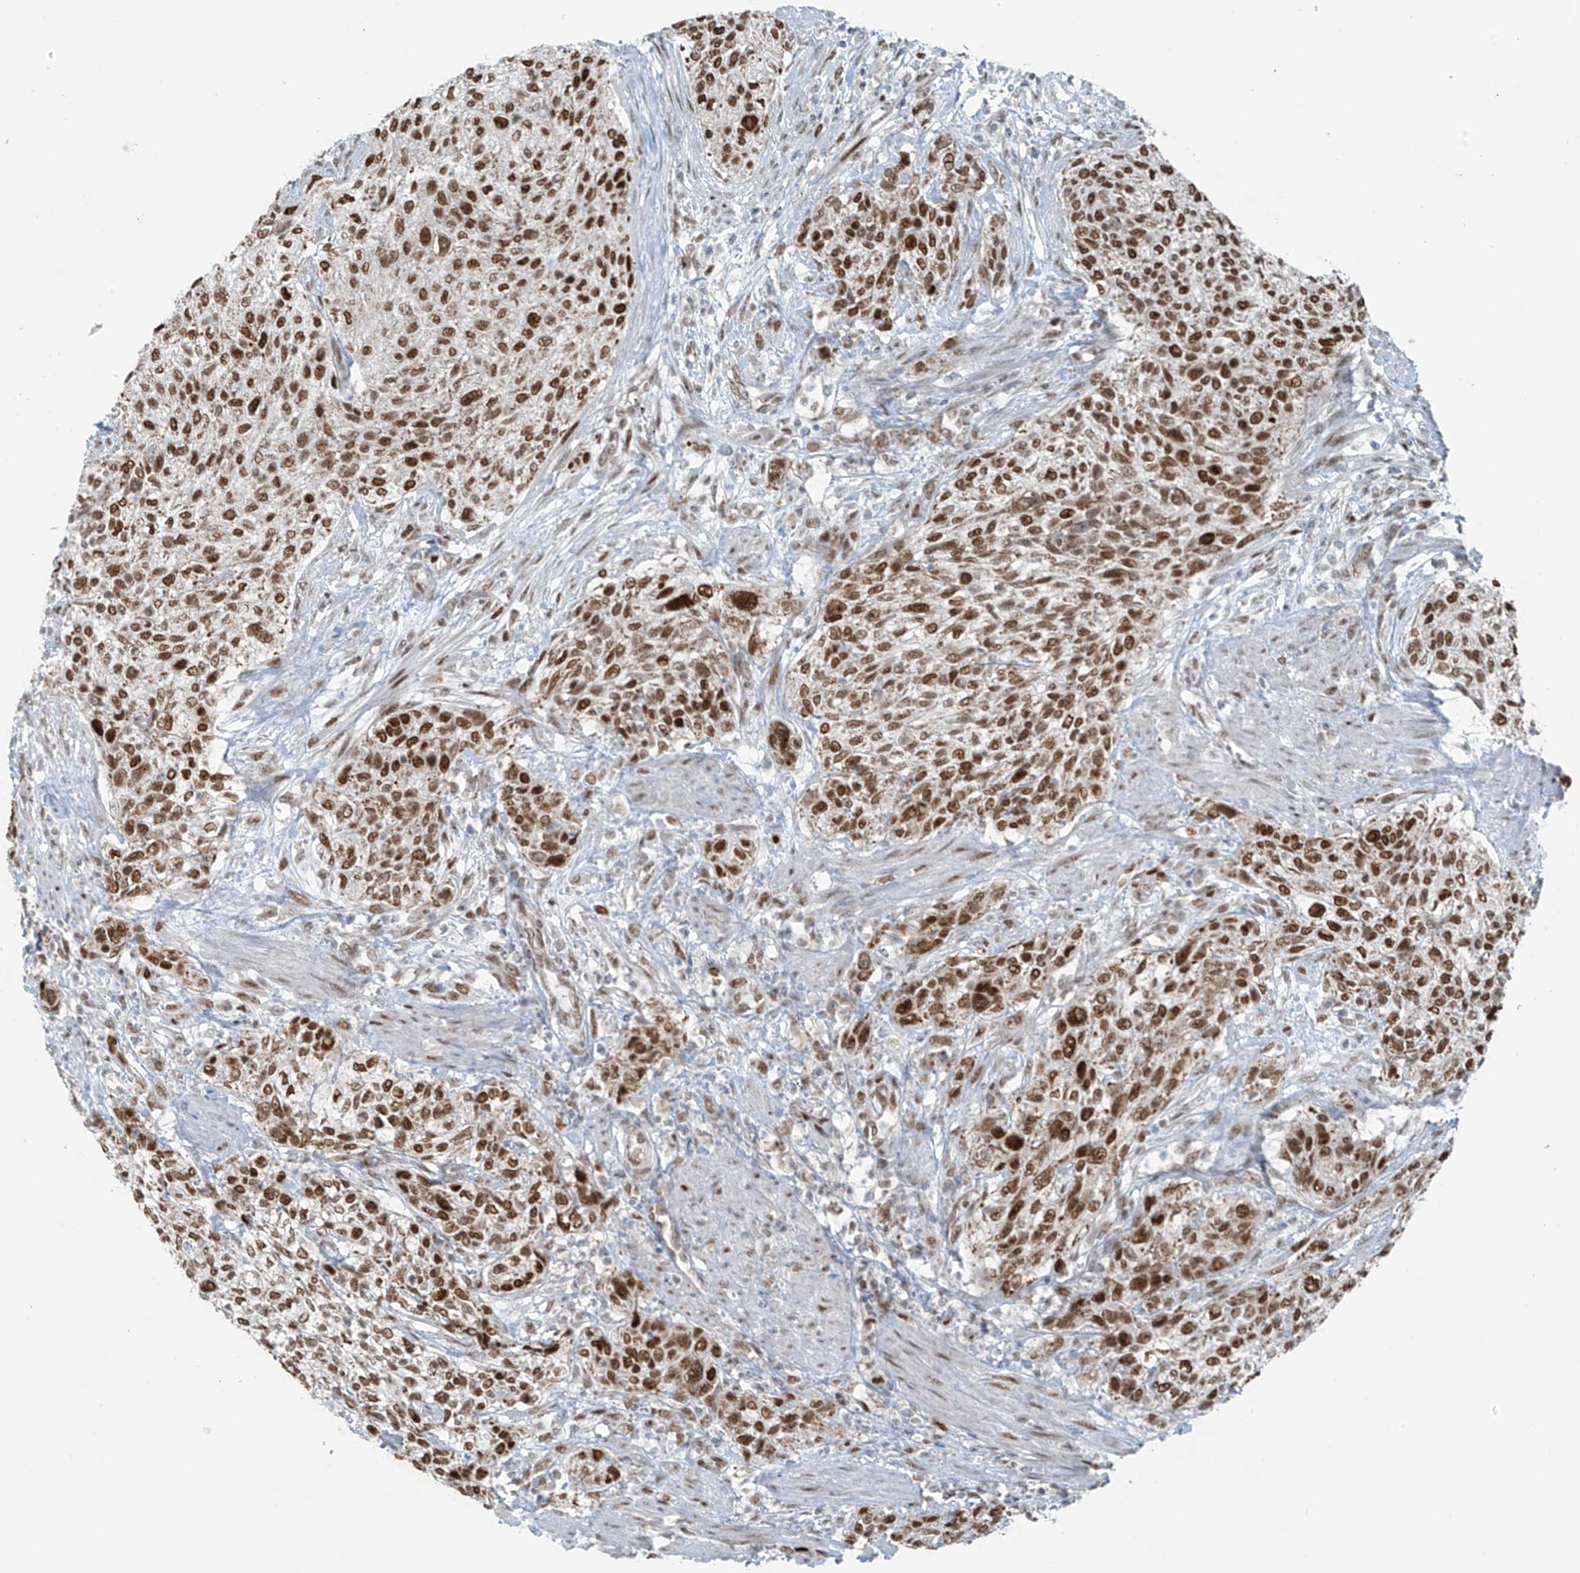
{"staining": {"intensity": "moderate", "quantity": ">75%", "location": "nuclear"}, "tissue": "urothelial cancer", "cell_type": "Tumor cells", "image_type": "cancer", "snomed": [{"axis": "morphology", "description": "Urothelial carcinoma, High grade"}, {"axis": "topography", "description": "Urinary bladder"}], "caption": "Protein staining exhibits moderate nuclear expression in about >75% of tumor cells in urothelial cancer.", "gene": "WRNIP1", "patient": {"sex": "male", "age": 35}}